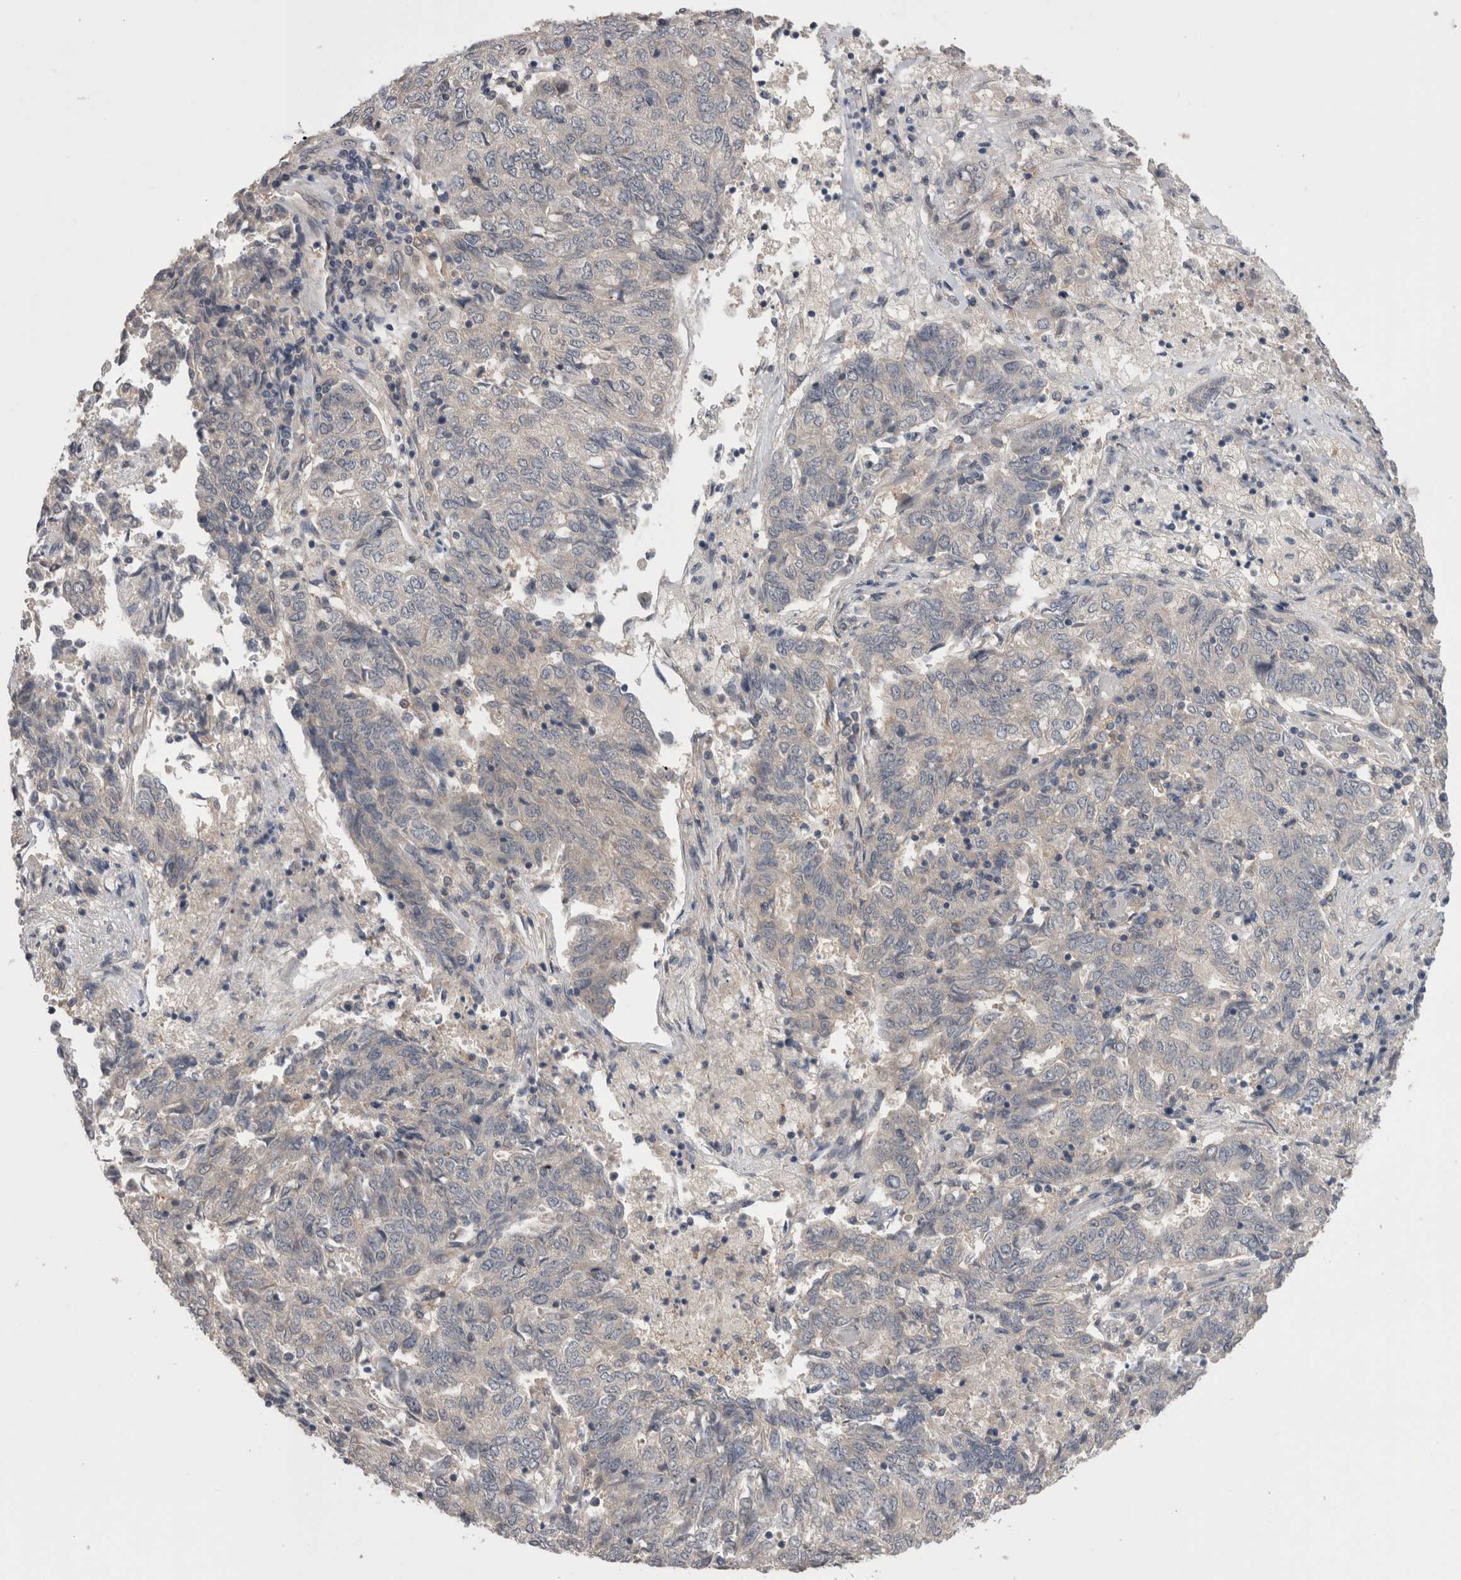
{"staining": {"intensity": "negative", "quantity": "none", "location": "none"}, "tissue": "endometrial cancer", "cell_type": "Tumor cells", "image_type": "cancer", "snomed": [{"axis": "morphology", "description": "Adenocarcinoma, NOS"}, {"axis": "topography", "description": "Endometrium"}], "caption": "This histopathology image is of endometrial cancer (adenocarcinoma) stained with immunohistochemistry to label a protein in brown with the nuclei are counter-stained blue. There is no expression in tumor cells.", "gene": "DCTN6", "patient": {"sex": "female", "age": 80}}